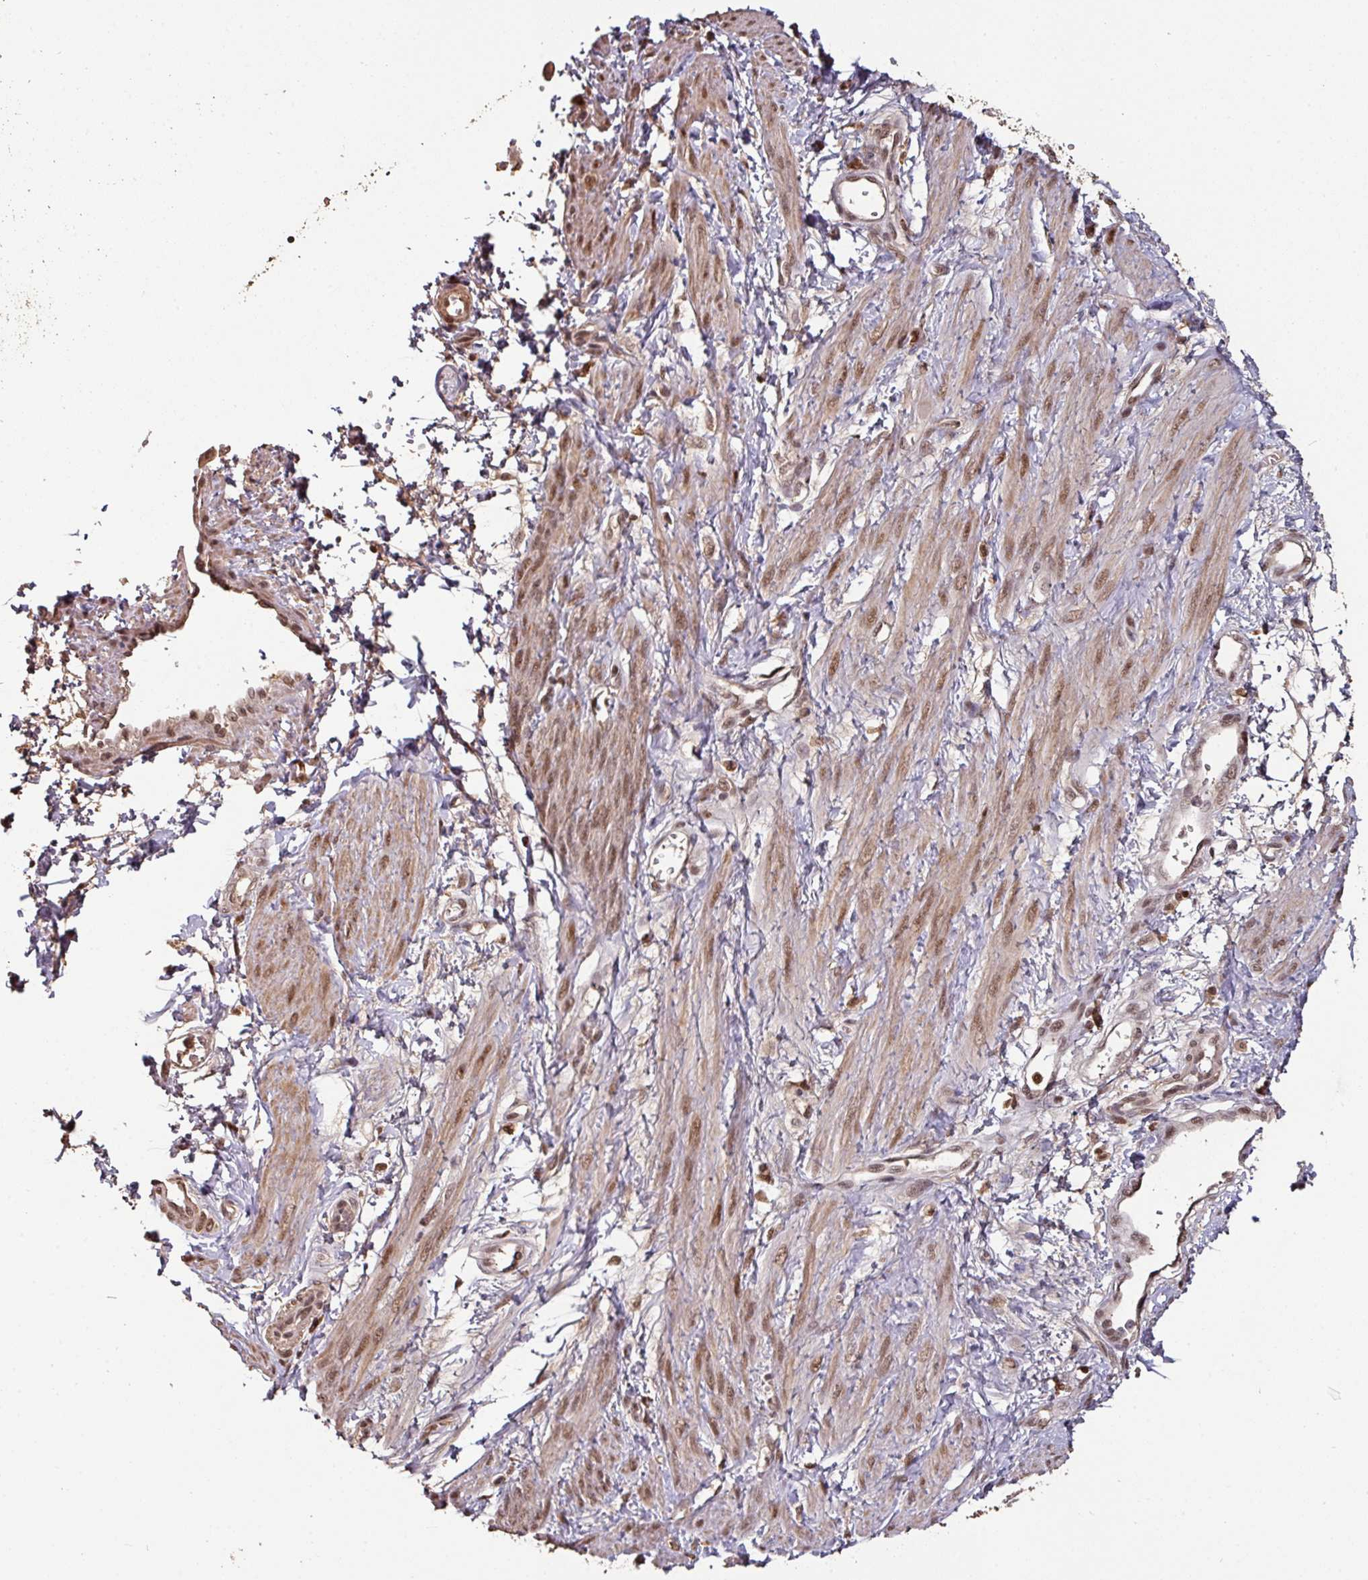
{"staining": {"intensity": "moderate", "quantity": ">75%", "location": "cytoplasmic/membranous,nuclear"}, "tissue": "smooth muscle", "cell_type": "Smooth muscle cells", "image_type": "normal", "snomed": [{"axis": "morphology", "description": "Normal tissue, NOS"}, {"axis": "topography", "description": "Smooth muscle"}, {"axis": "topography", "description": "Uterus"}], "caption": "Immunohistochemistry (IHC) staining of unremarkable smooth muscle, which shows medium levels of moderate cytoplasmic/membranous,nuclear staining in about >75% of smooth muscle cells indicating moderate cytoplasmic/membranous,nuclear protein positivity. The staining was performed using DAB (3,3'-diaminobenzidine) (brown) for protein detection and nuclei were counterstained in hematoxylin (blue).", "gene": "POLD1", "patient": {"sex": "female", "age": 39}}